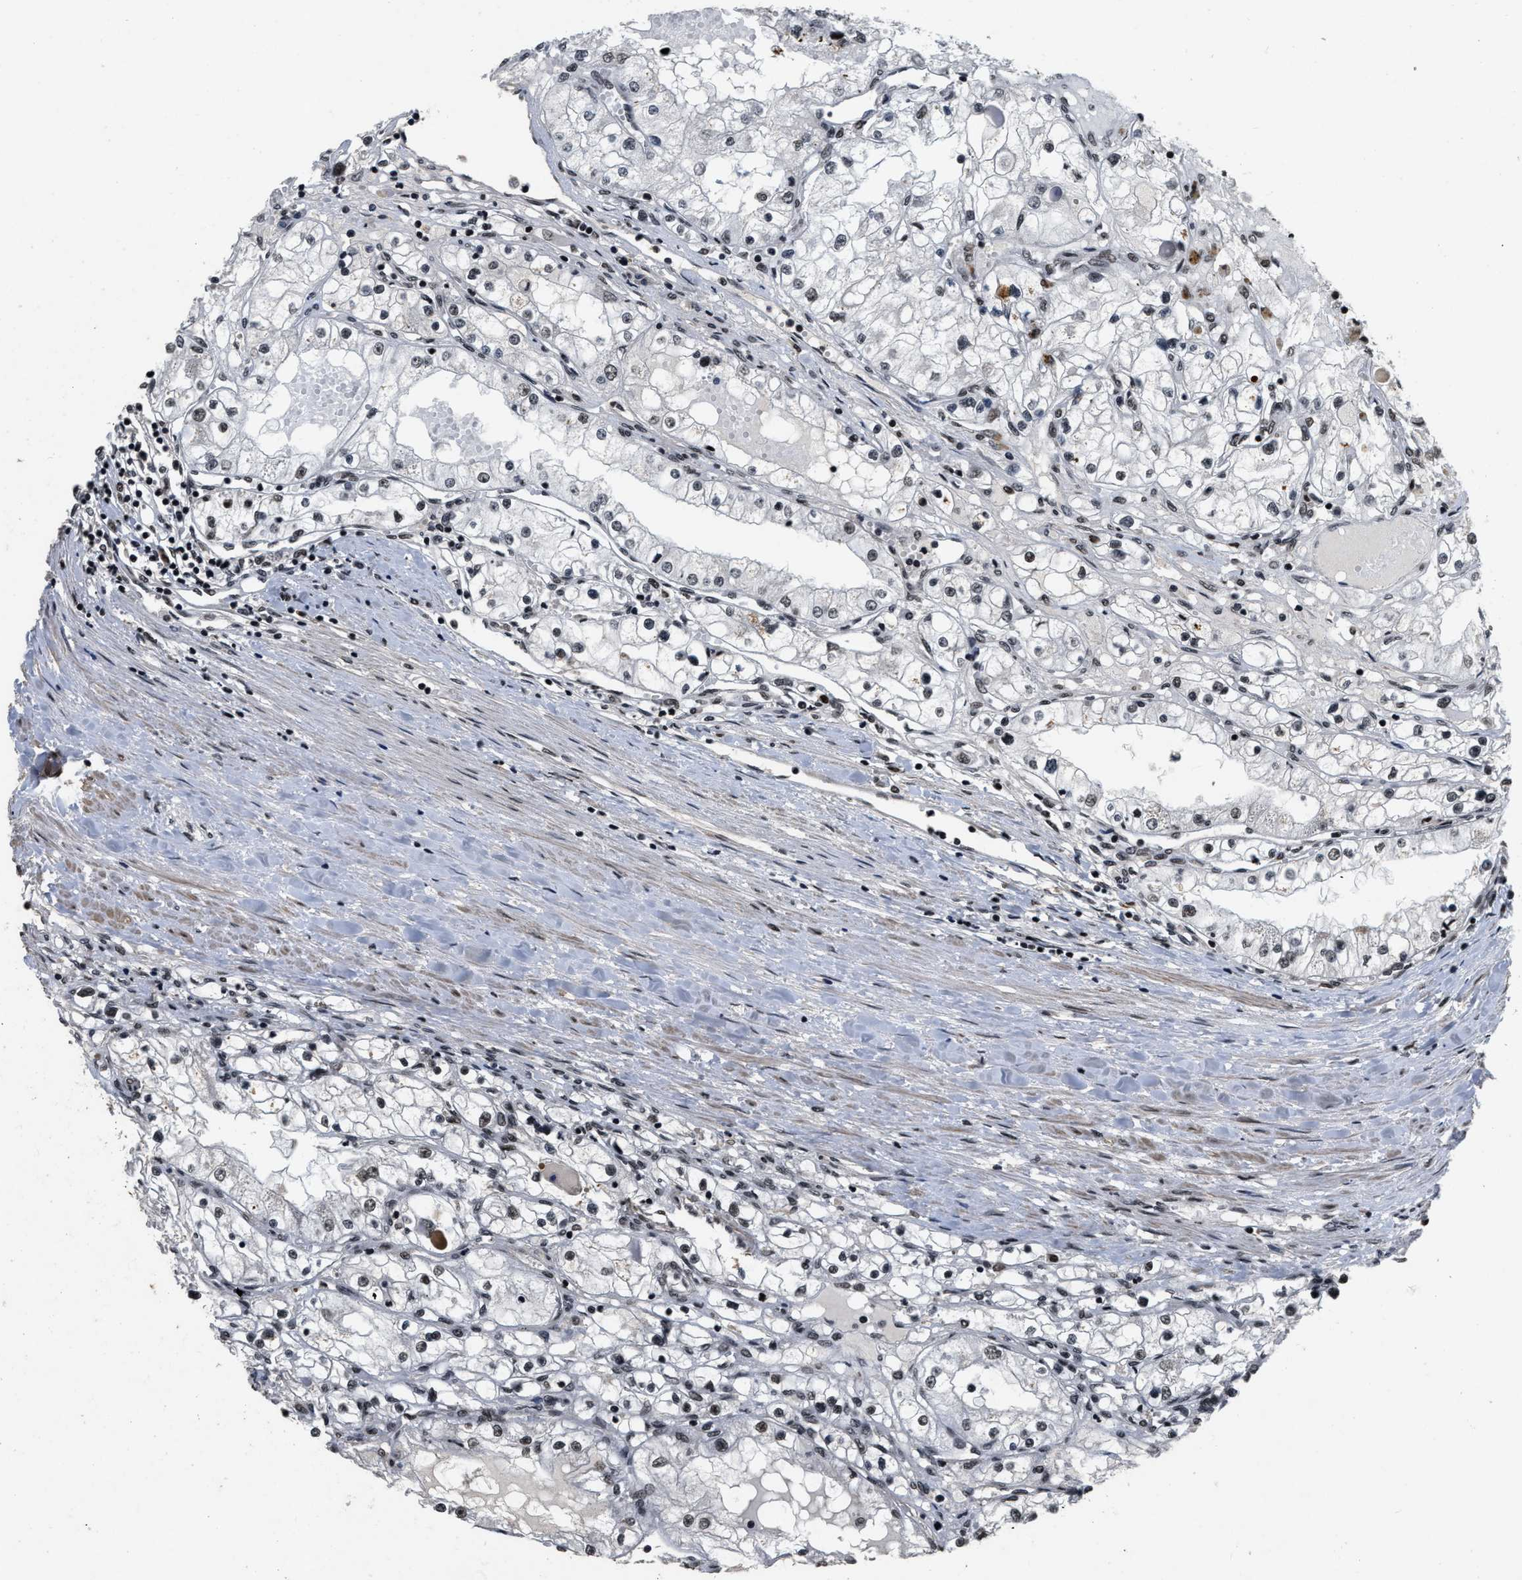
{"staining": {"intensity": "moderate", "quantity": ">75%", "location": "nuclear"}, "tissue": "renal cancer", "cell_type": "Tumor cells", "image_type": "cancer", "snomed": [{"axis": "morphology", "description": "Adenocarcinoma, NOS"}, {"axis": "topography", "description": "Kidney"}], "caption": "Approximately >75% of tumor cells in human renal cancer (adenocarcinoma) demonstrate moderate nuclear protein staining as visualized by brown immunohistochemical staining.", "gene": "SMARCB1", "patient": {"sex": "male", "age": 68}}